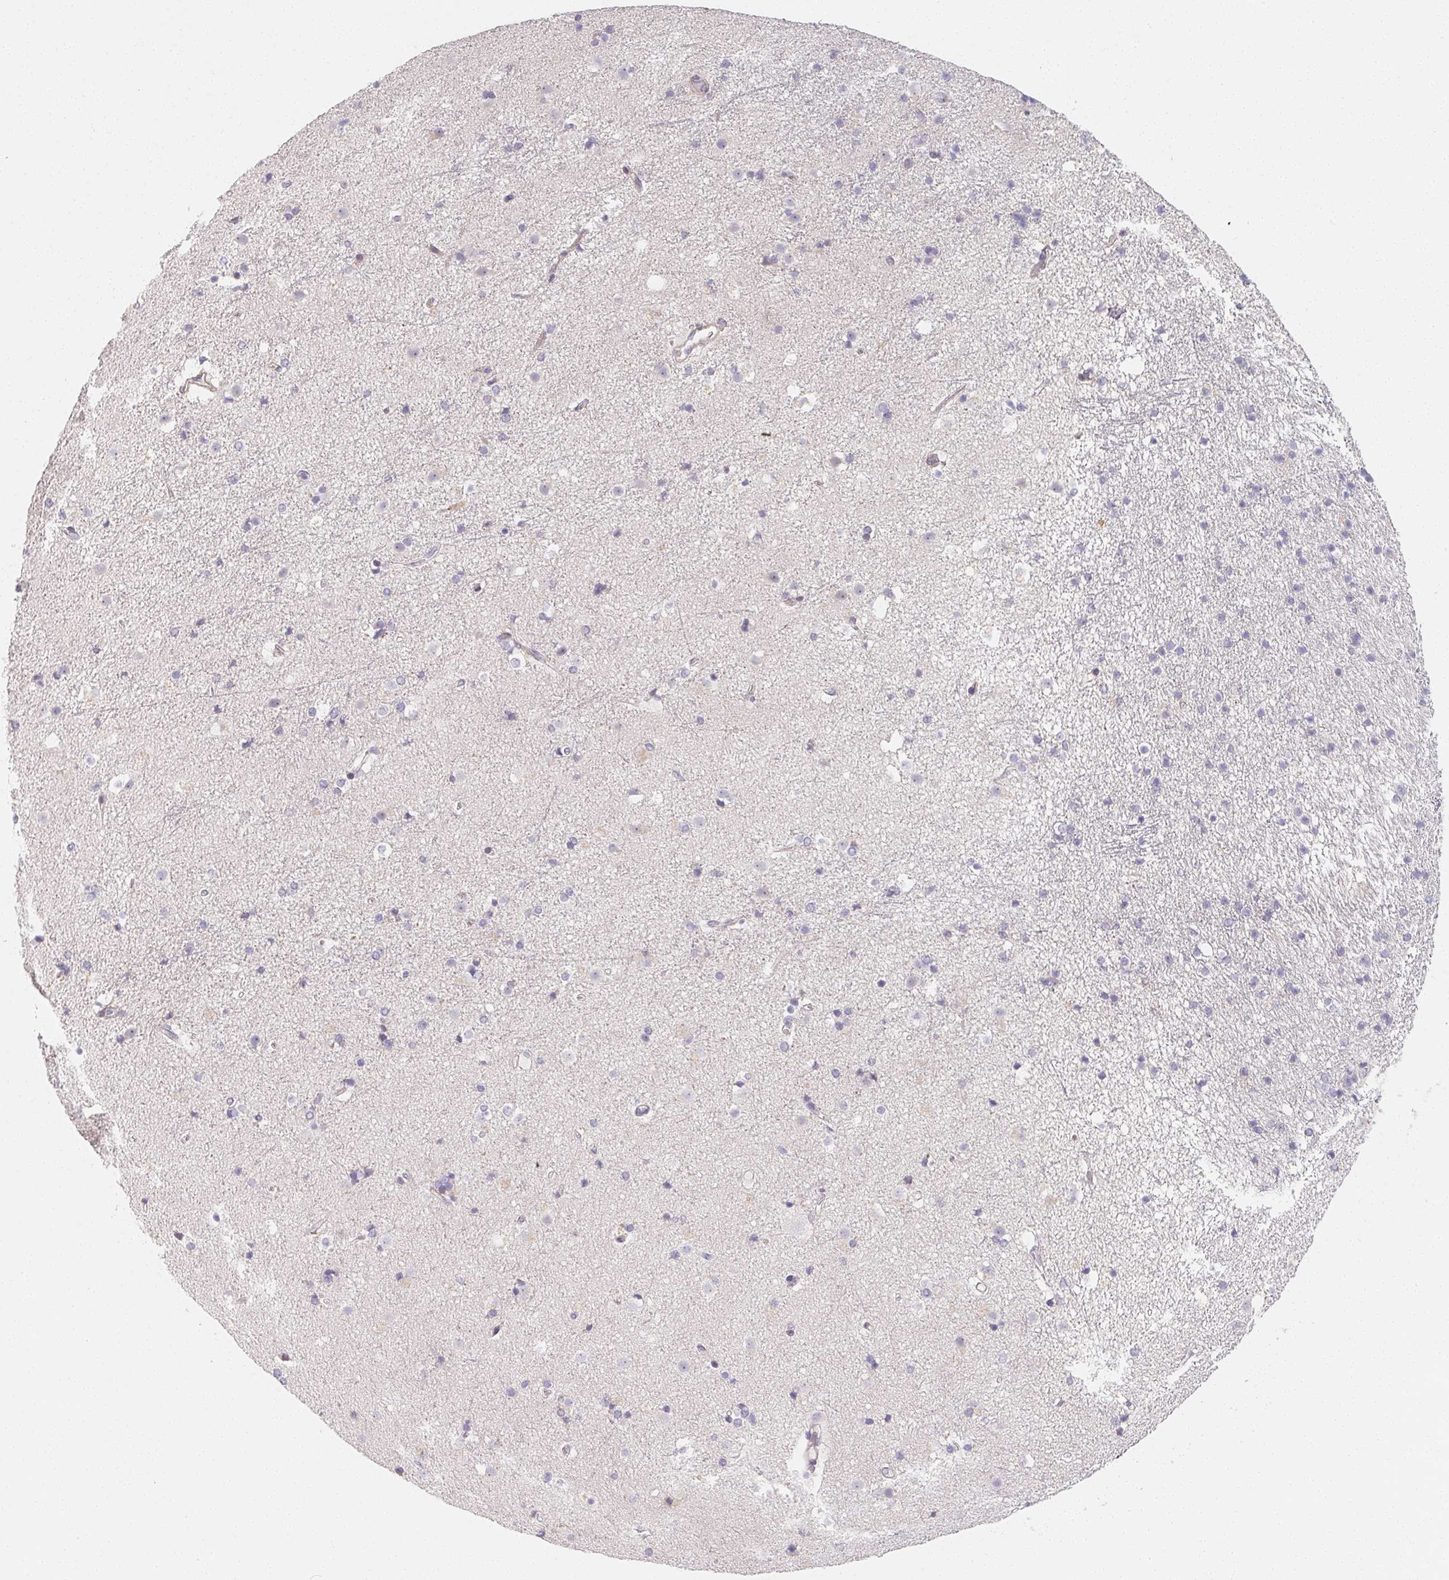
{"staining": {"intensity": "negative", "quantity": "none", "location": "none"}, "tissue": "caudate", "cell_type": "Glial cells", "image_type": "normal", "snomed": [{"axis": "morphology", "description": "Normal tissue, NOS"}, {"axis": "topography", "description": "Lateral ventricle wall"}], "caption": "Glial cells show no significant staining in normal caudate. Nuclei are stained in blue.", "gene": "LRRC23", "patient": {"sex": "female", "age": 71}}